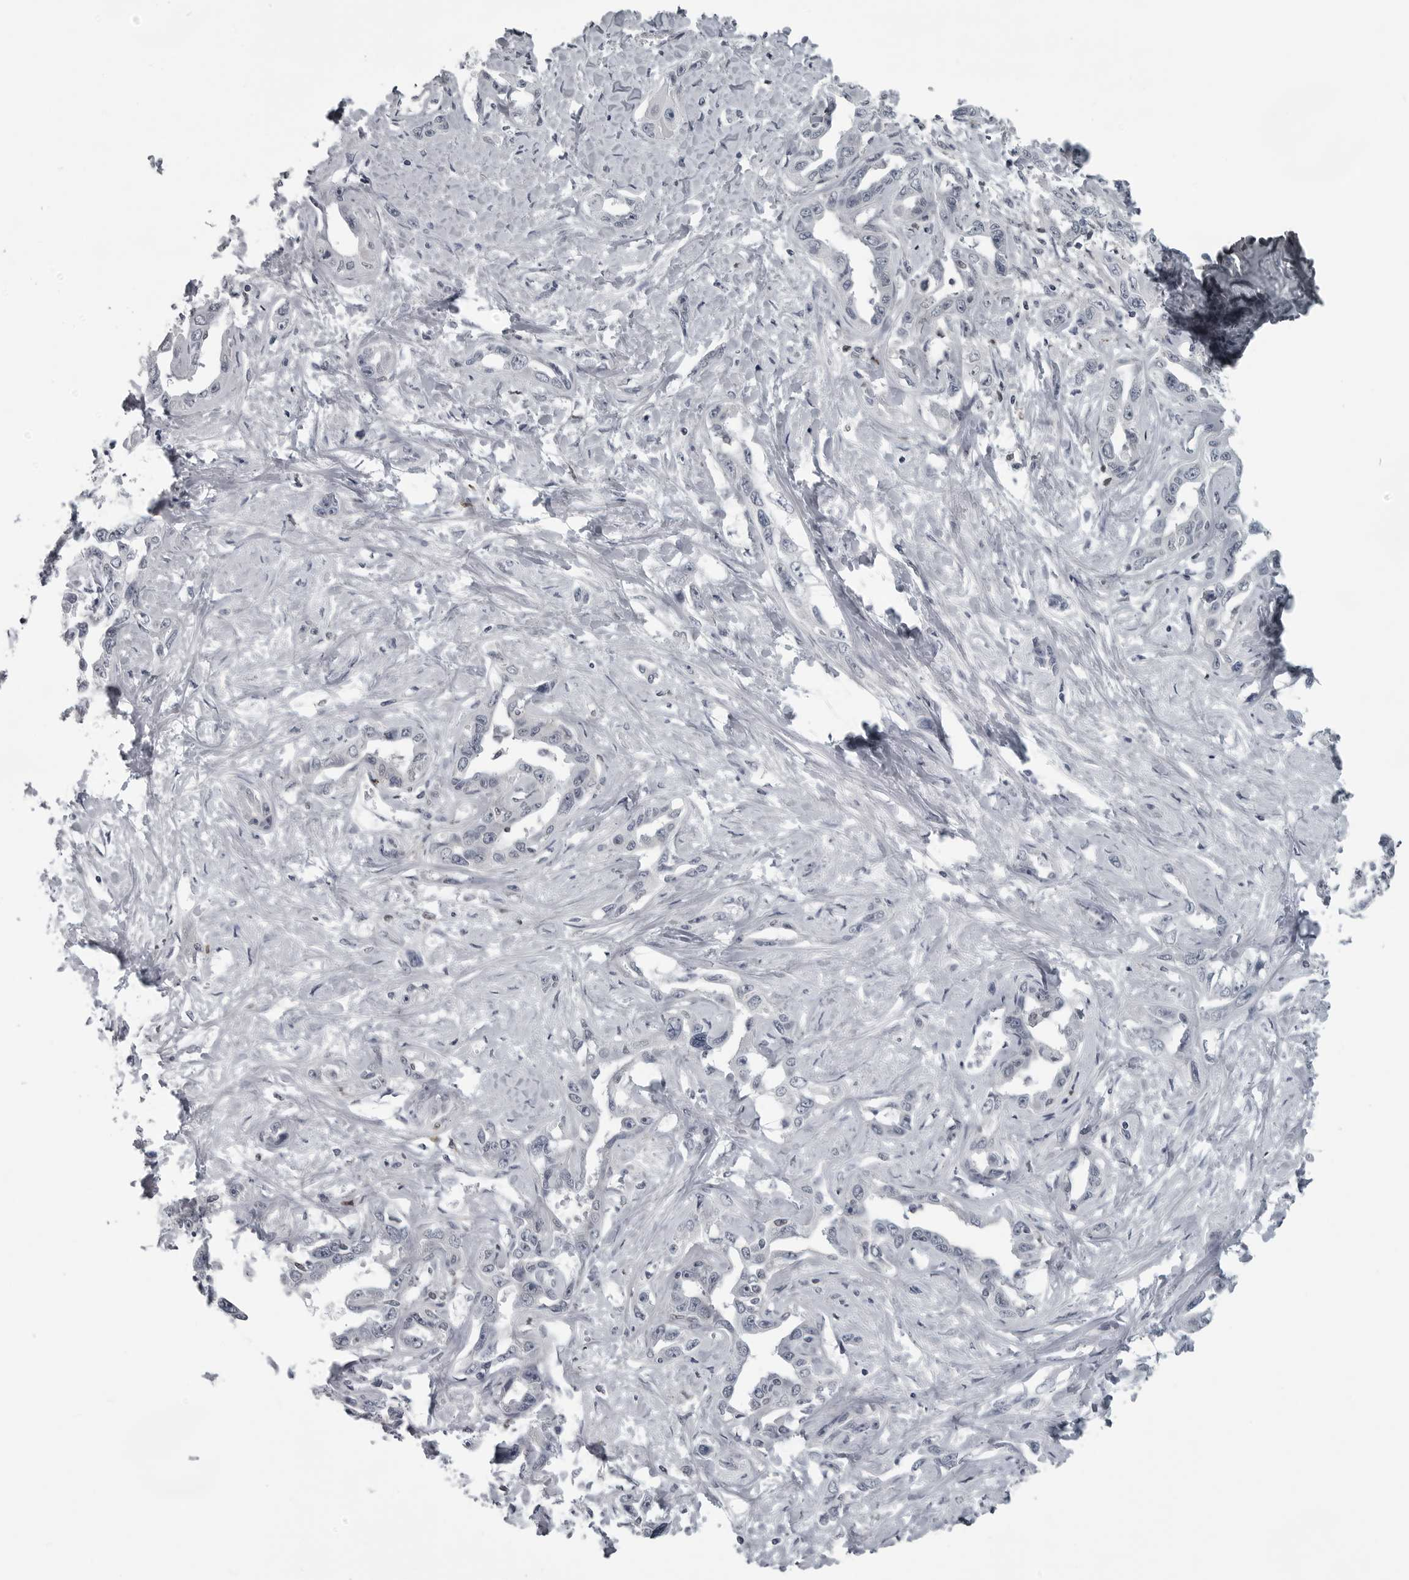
{"staining": {"intensity": "negative", "quantity": "none", "location": "none"}, "tissue": "liver cancer", "cell_type": "Tumor cells", "image_type": "cancer", "snomed": [{"axis": "morphology", "description": "Cholangiocarcinoma"}, {"axis": "topography", "description": "Liver"}], "caption": "DAB (3,3'-diaminobenzidine) immunohistochemical staining of cholangiocarcinoma (liver) demonstrates no significant staining in tumor cells.", "gene": "LYSMD1", "patient": {"sex": "male", "age": 59}}